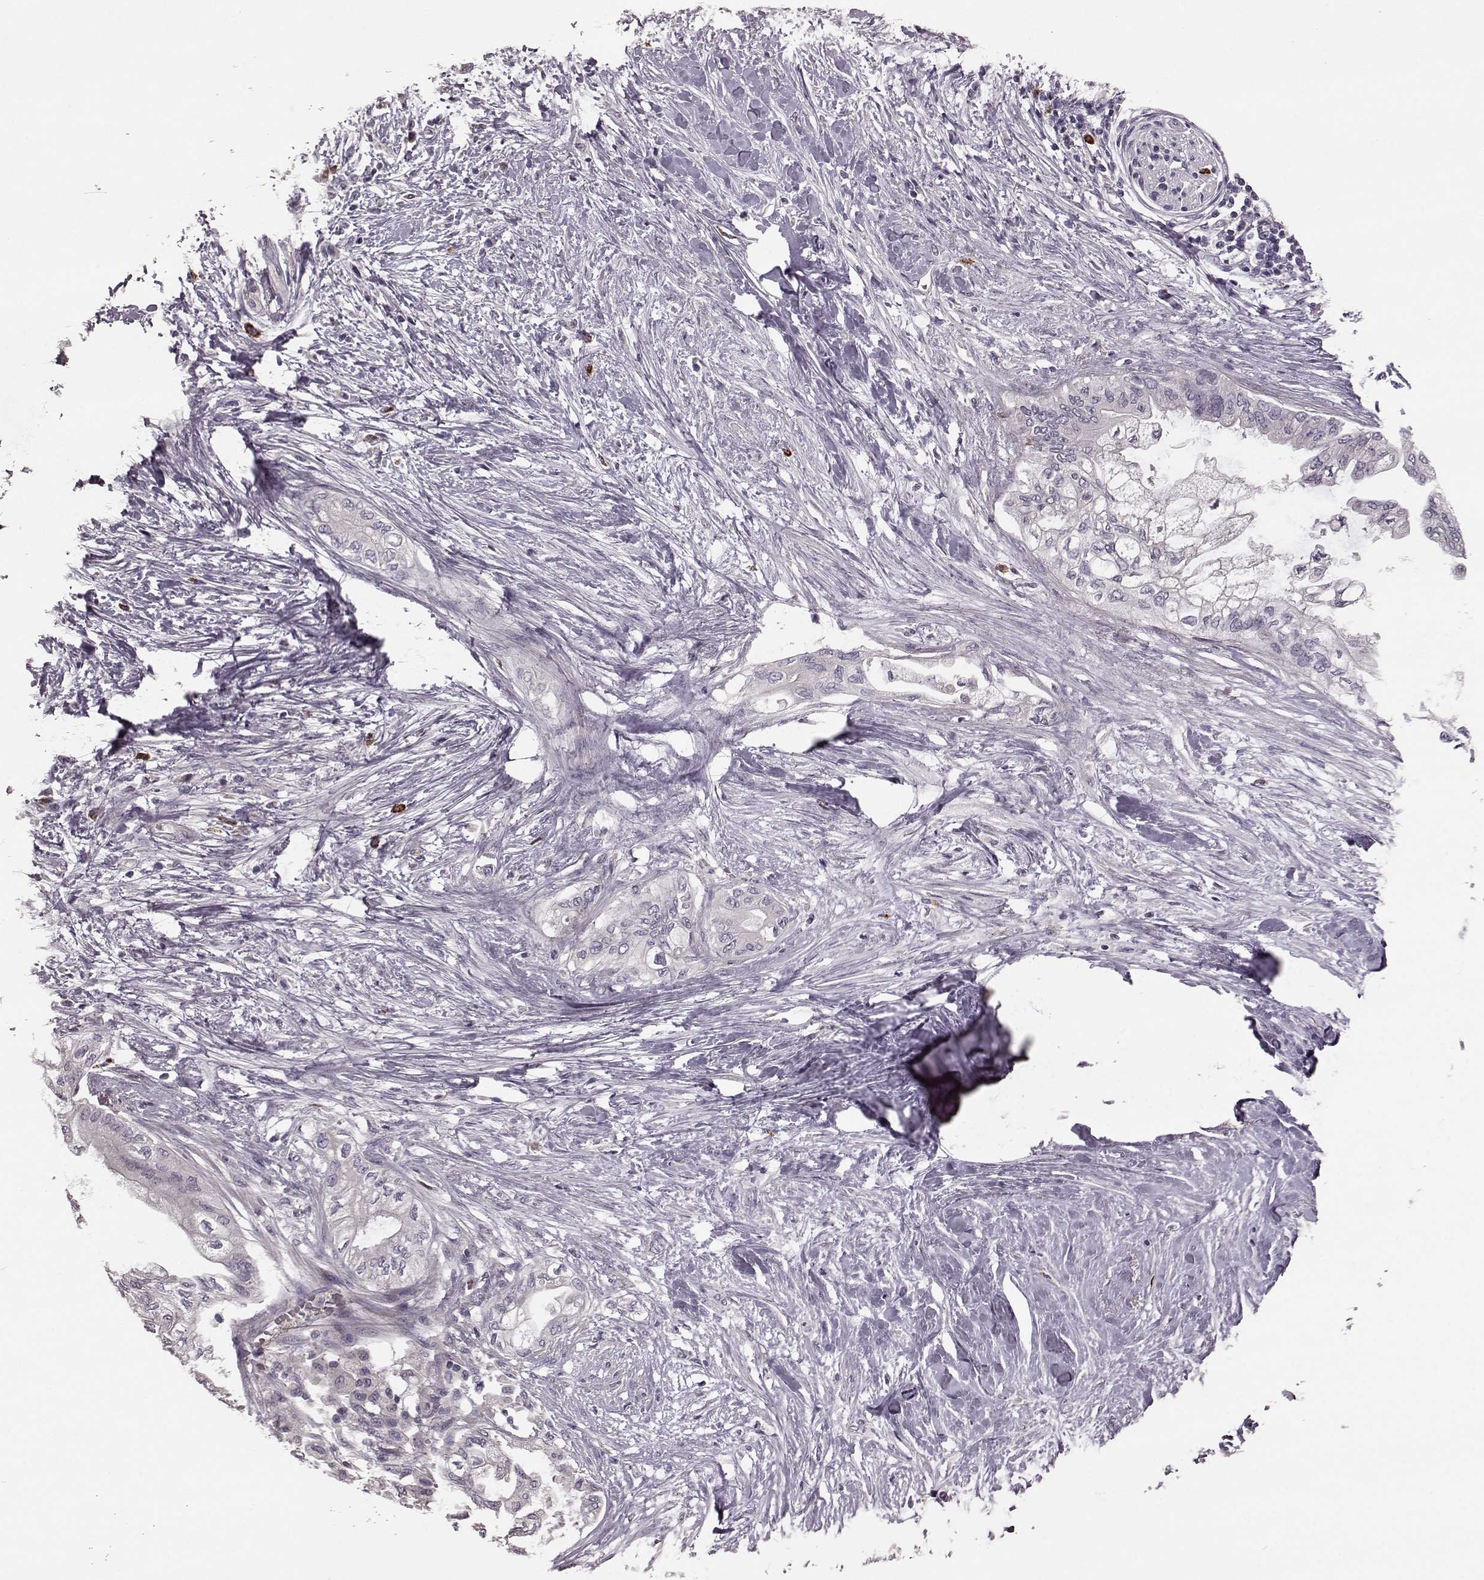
{"staining": {"intensity": "negative", "quantity": "none", "location": "none"}, "tissue": "pancreatic cancer", "cell_type": "Tumor cells", "image_type": "cancer", "snomed": [{"axis": "morphology", "description": "Normal tissue, NOS"}, {"axis": "morphology", "description": "Adenocarcinoma, NOS"}, {"axis": "topography", "description": "Pancreas"}, {"axis": "topography", "description": "Duodenum"}], "caption": "The IHC micrograph has no significant positivity in tumor cells of pancreatic cancer (adenocarcinoma) tissue.", "gene": "SLC52A3", "patient": {"sex": "female", "age": 60}}